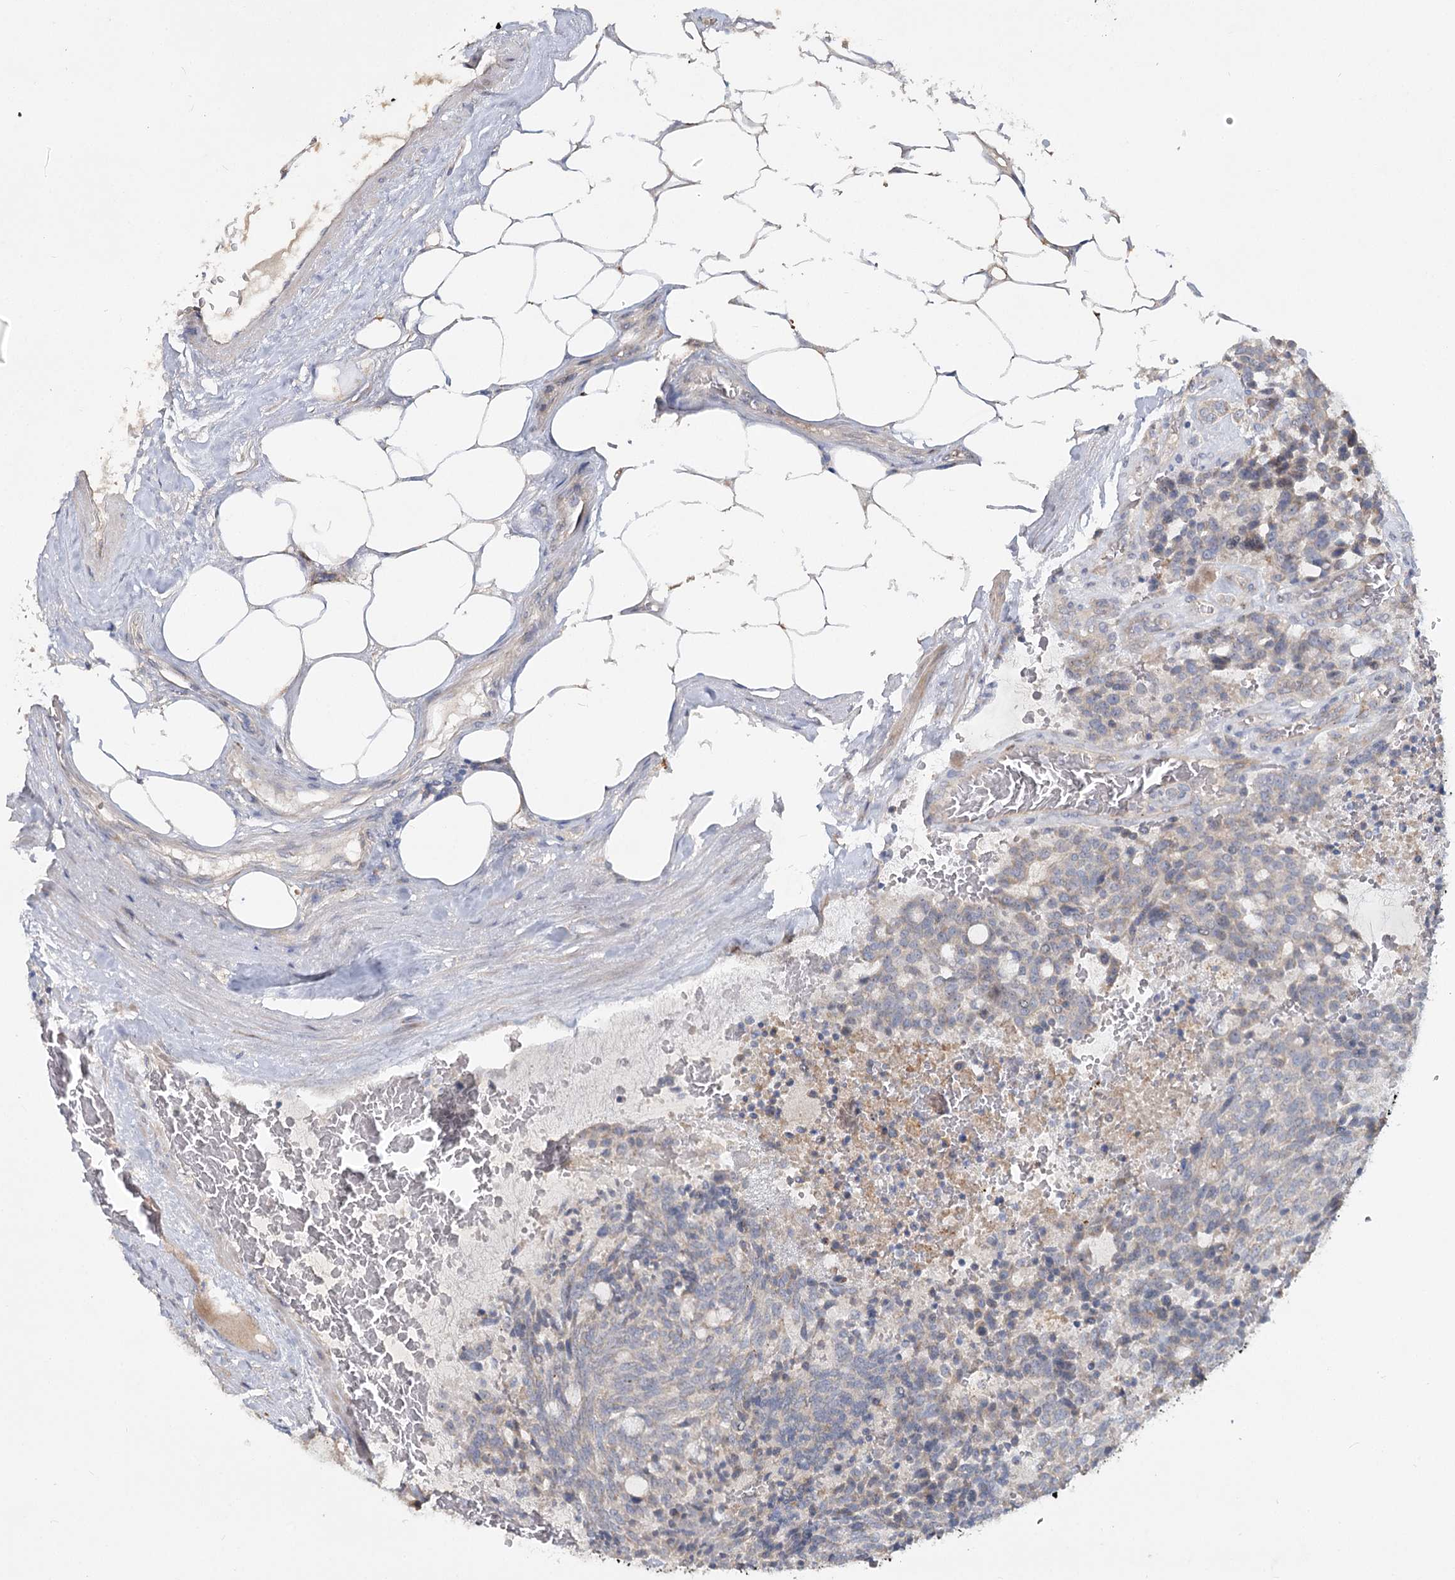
{"staining": {"intensity": "negative", "quantity": "none", "location": "none"}, "tissue": "carcinoid", "cell_type": "Tumor cells", "image_type": "cancer", "snomed": [{"axis": "morphology", "description": "Carcinoid, malignant, NOS"}, {"axis": "topography", "description": "Pancreas"}], "caption": "This is an IHC micrograph of carcinoid. There is no staining in tumor cells.", "gene": "ANGPTL5", "patient": {"sex": "female", "age": 54}}